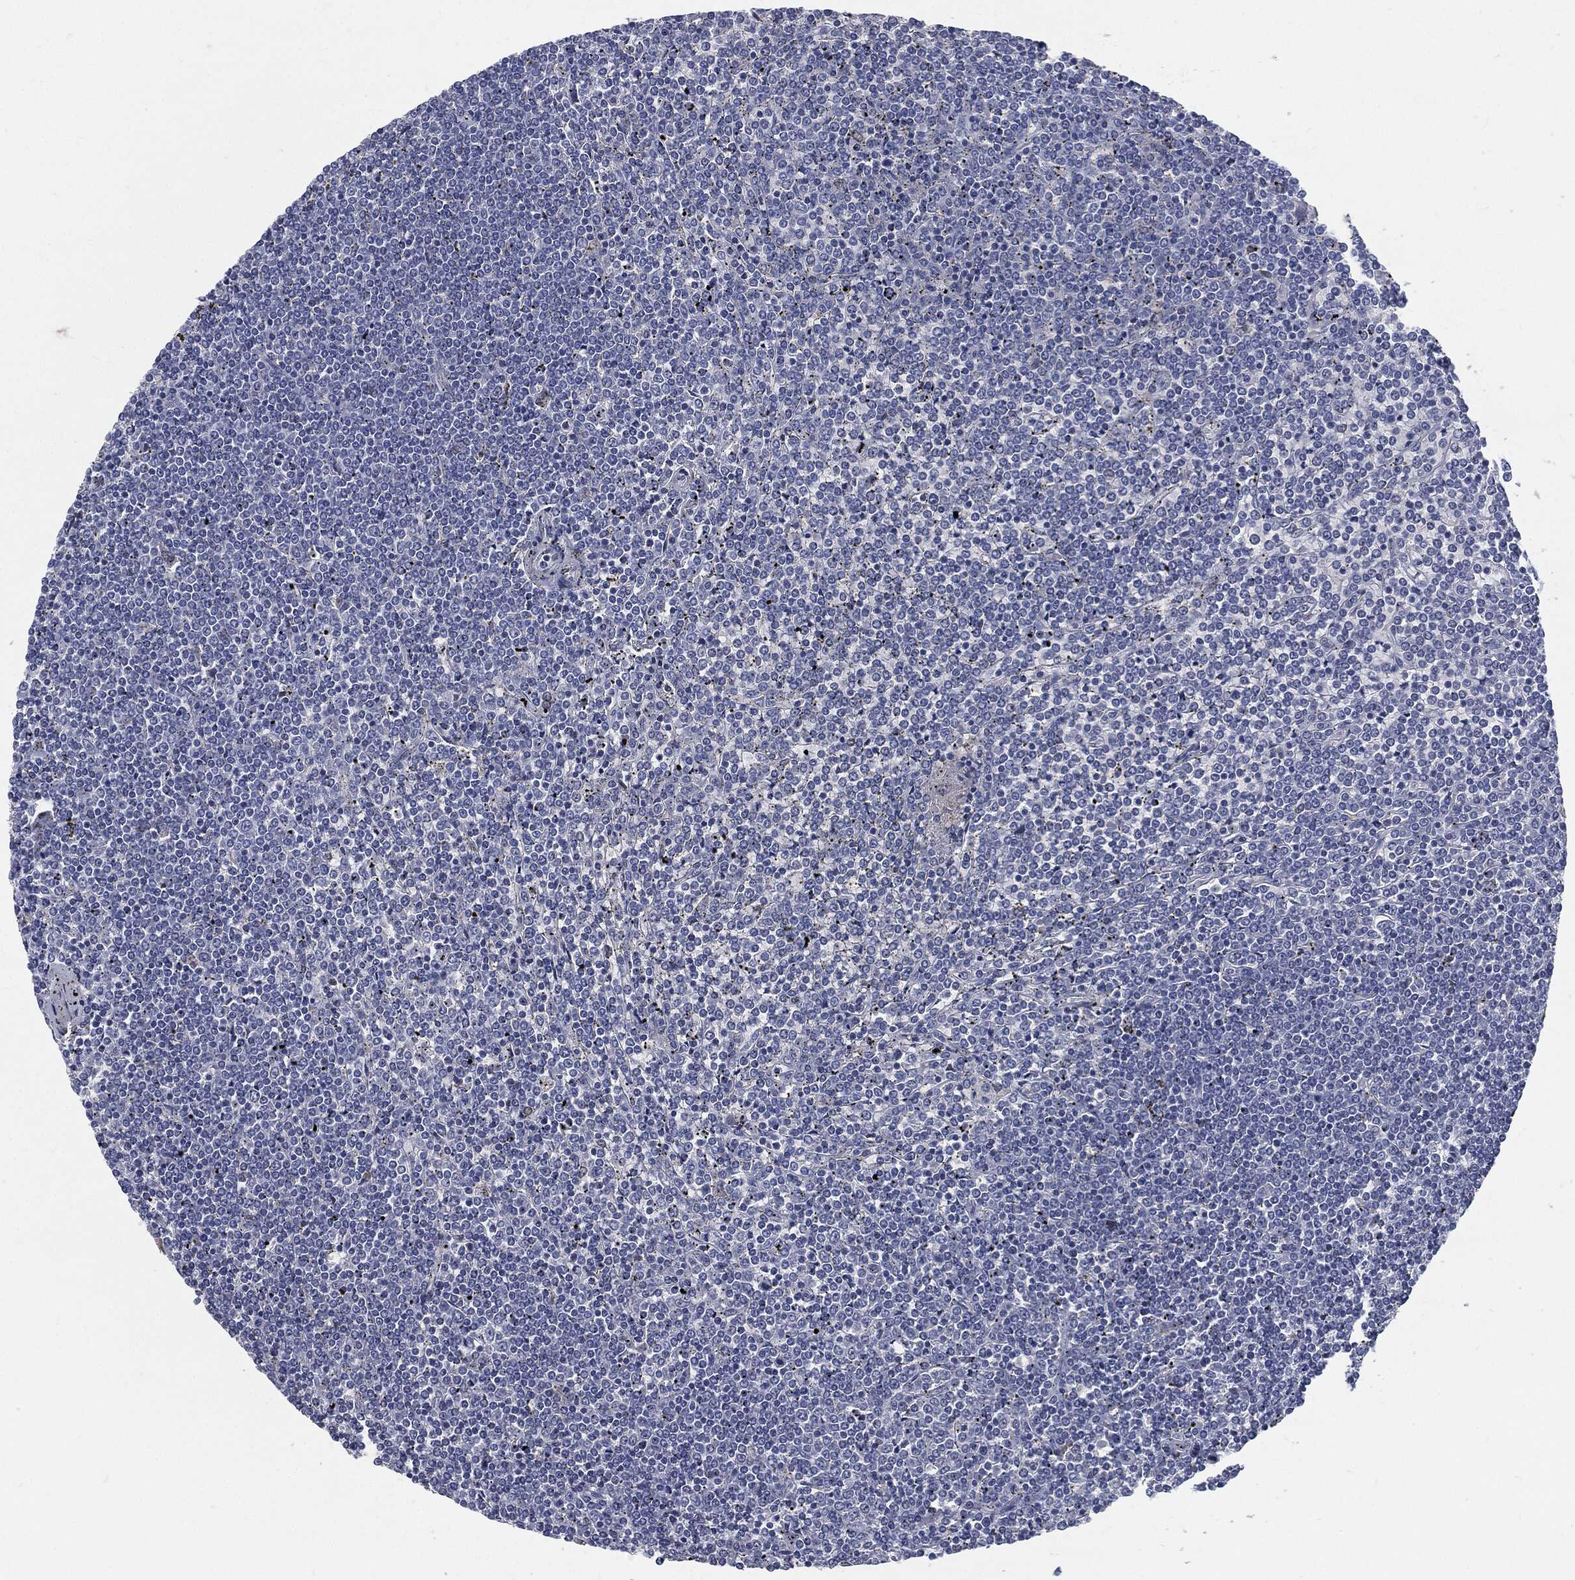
{"staining": {"intensity": "negative", "quantity": "none", "location": "none"}, "tissue": "lymphoma", "cell_type": "Tumor cells", "image_type": "cancer", "snomed": [{"axis": "morphology", "description": "Malignant lymphoma, non-Hodgkin's type, Low grade"}, {"axis": "topography", "description": "Spleen"}], "caption": "A high-resolution image shows immunohistochemistry staining of lymphoma, which shows no significant expression in tumor cells.", "gene": "PROM1", "patient": {"sex": "female", "age": 19}}